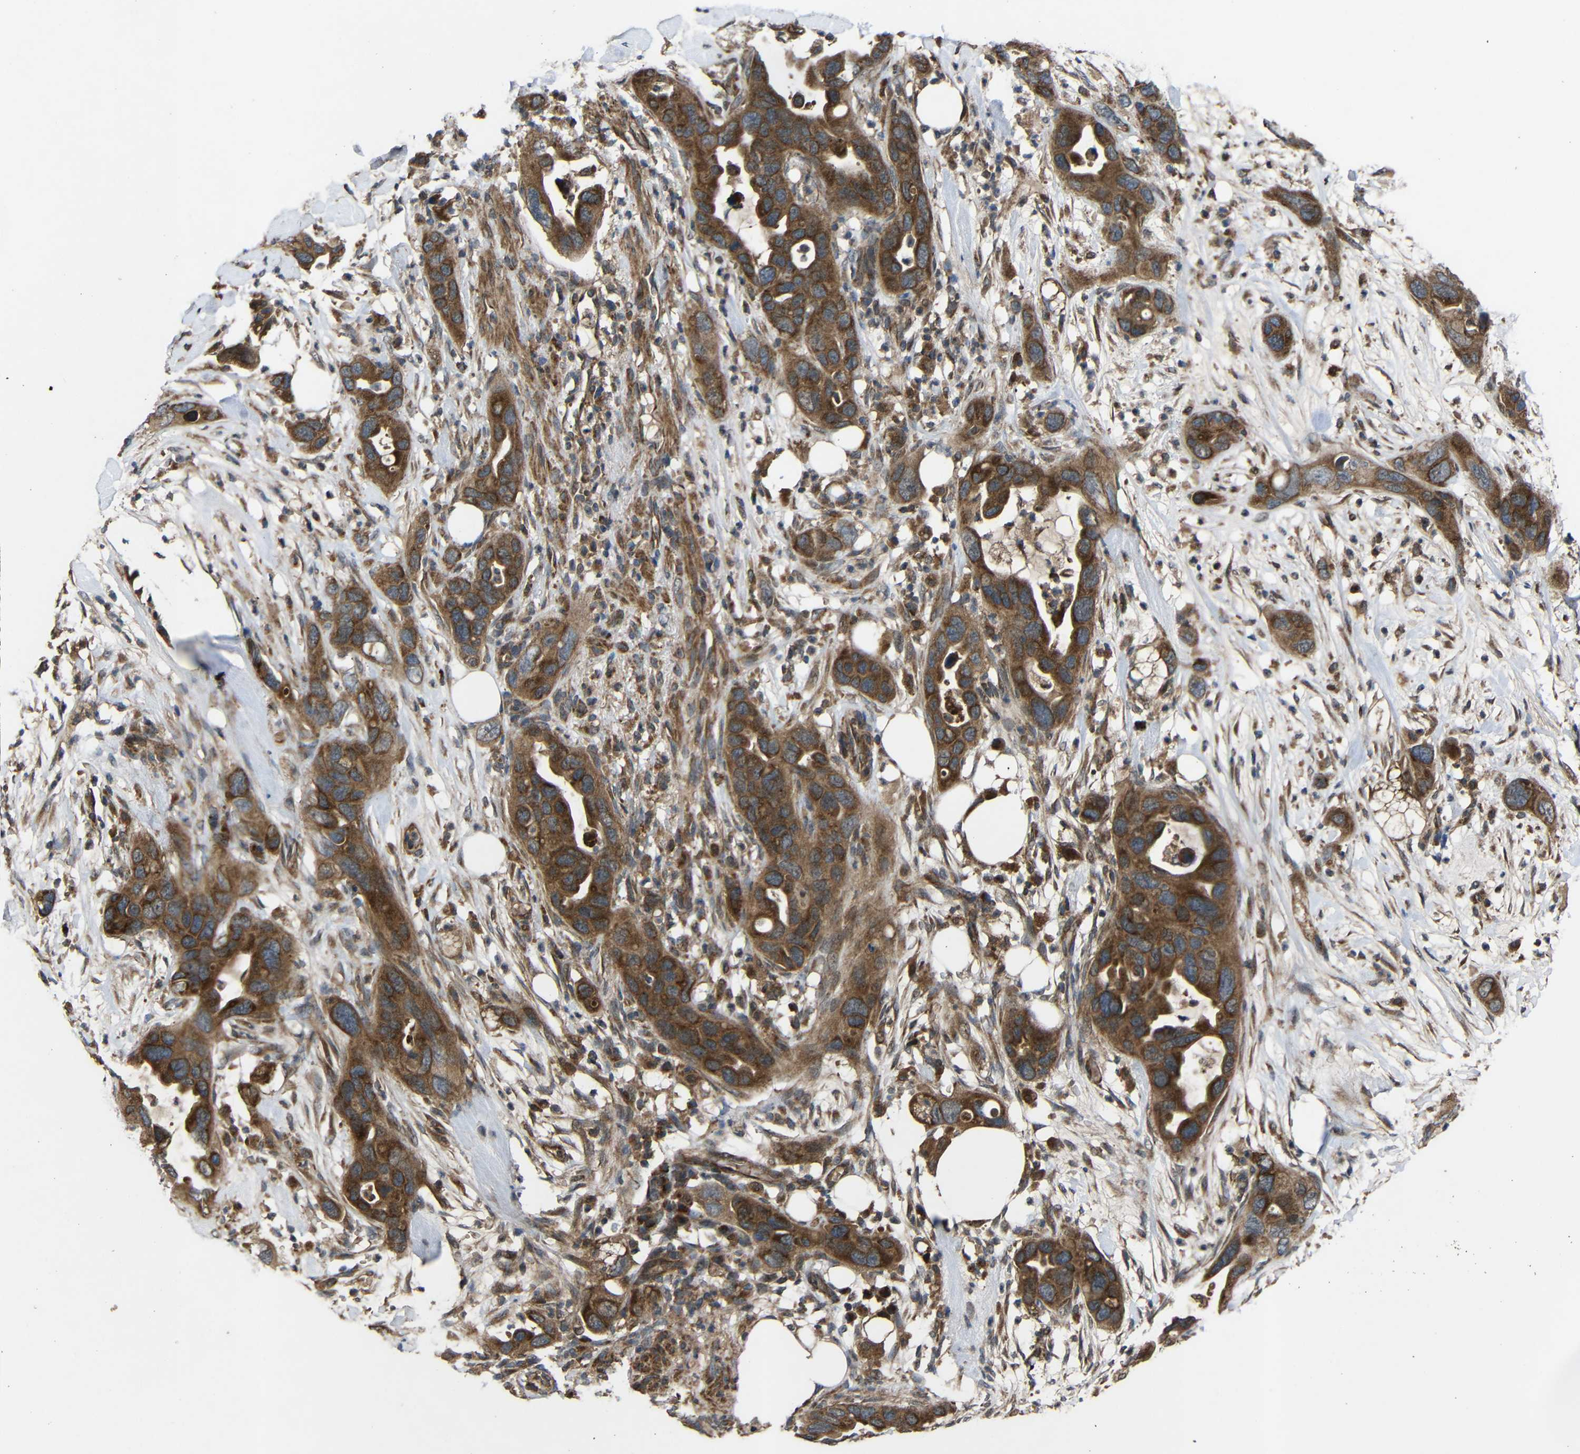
{"staining": {"intensity": "strong", "quantity": ">75%", "location": "cytoplasmic/membranous"}, "tissue": "pancreatic cancer", "cell_type": "Tumor cells", "image_type": "cancer", "snomed": [{"axis": "morphology", "description": "Adenocarcinoma, NOS"}, {"axis": "topography", "description": "Pancreas"}], "caption": "Pancreatic cancer (adenocarcinoma) was stained to show a protein in brown. There is high levels of strong cytoplasmic/membranous expression in approximately >75% of tumor cells.", "gene": "C1GALT1", "patient": {"sex": "female", "age": 71}}